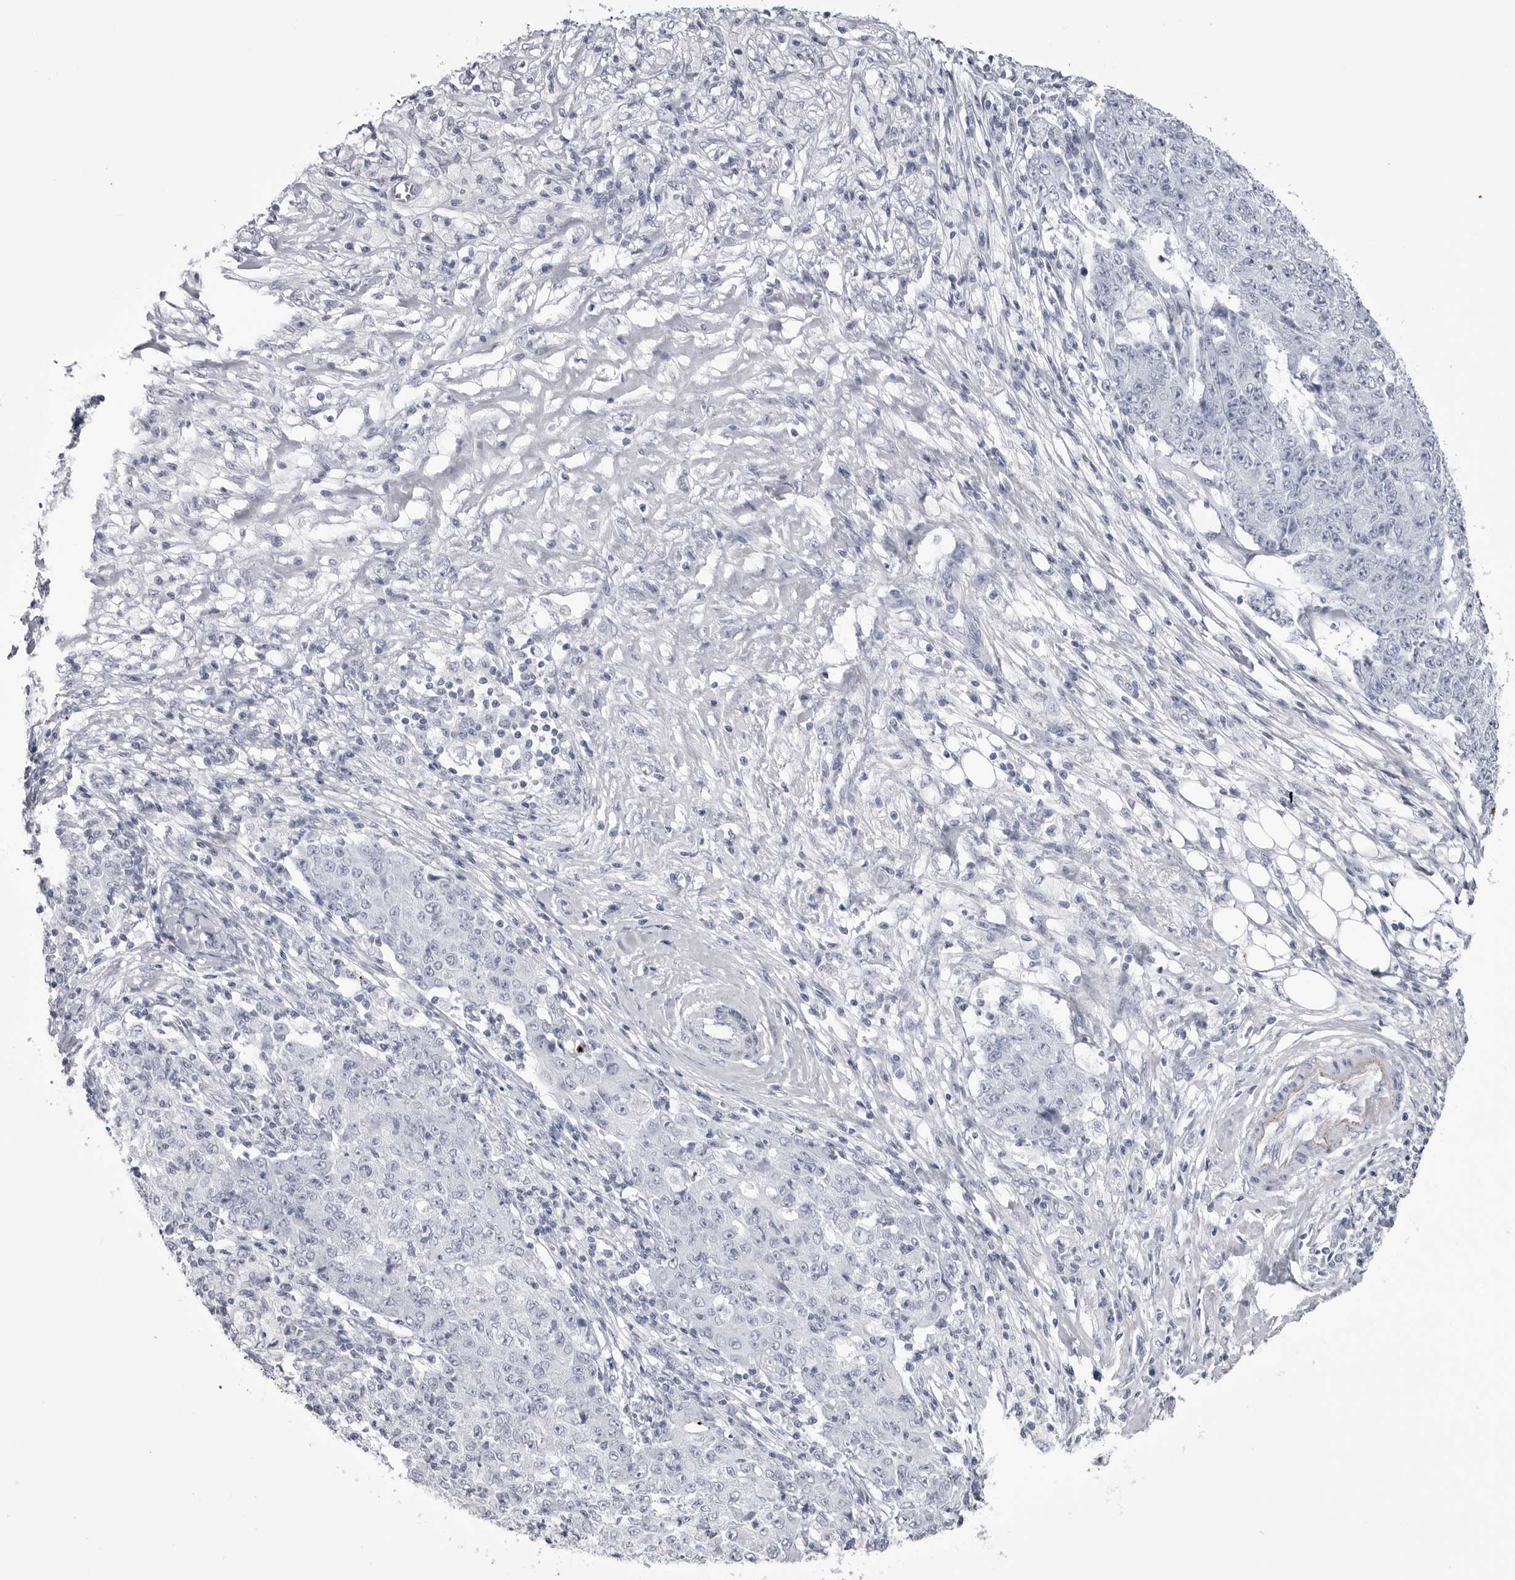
{"staining": {"intensity": "negative", "quantity": "none", "location": "none"}, "tissue": "ovarian cancer", "cell_type": "Tumor cells", "image_type": "cancer", "snomed": [{"axis": "morphology", "description": "Carcinoma, endometroid"}, {"axis": "topography", "description": "Ovary"}], "caption": "Protein analysis of ovarian endometroid carcinoma exhibits no significant positivity in tumor cells. (DAB (3,3'-diaminobenzidine) immunohistochemistry with hematoxylin counter stain).", "gene": "COL26A1", "patient": {"sex": "female", "age": 42}}